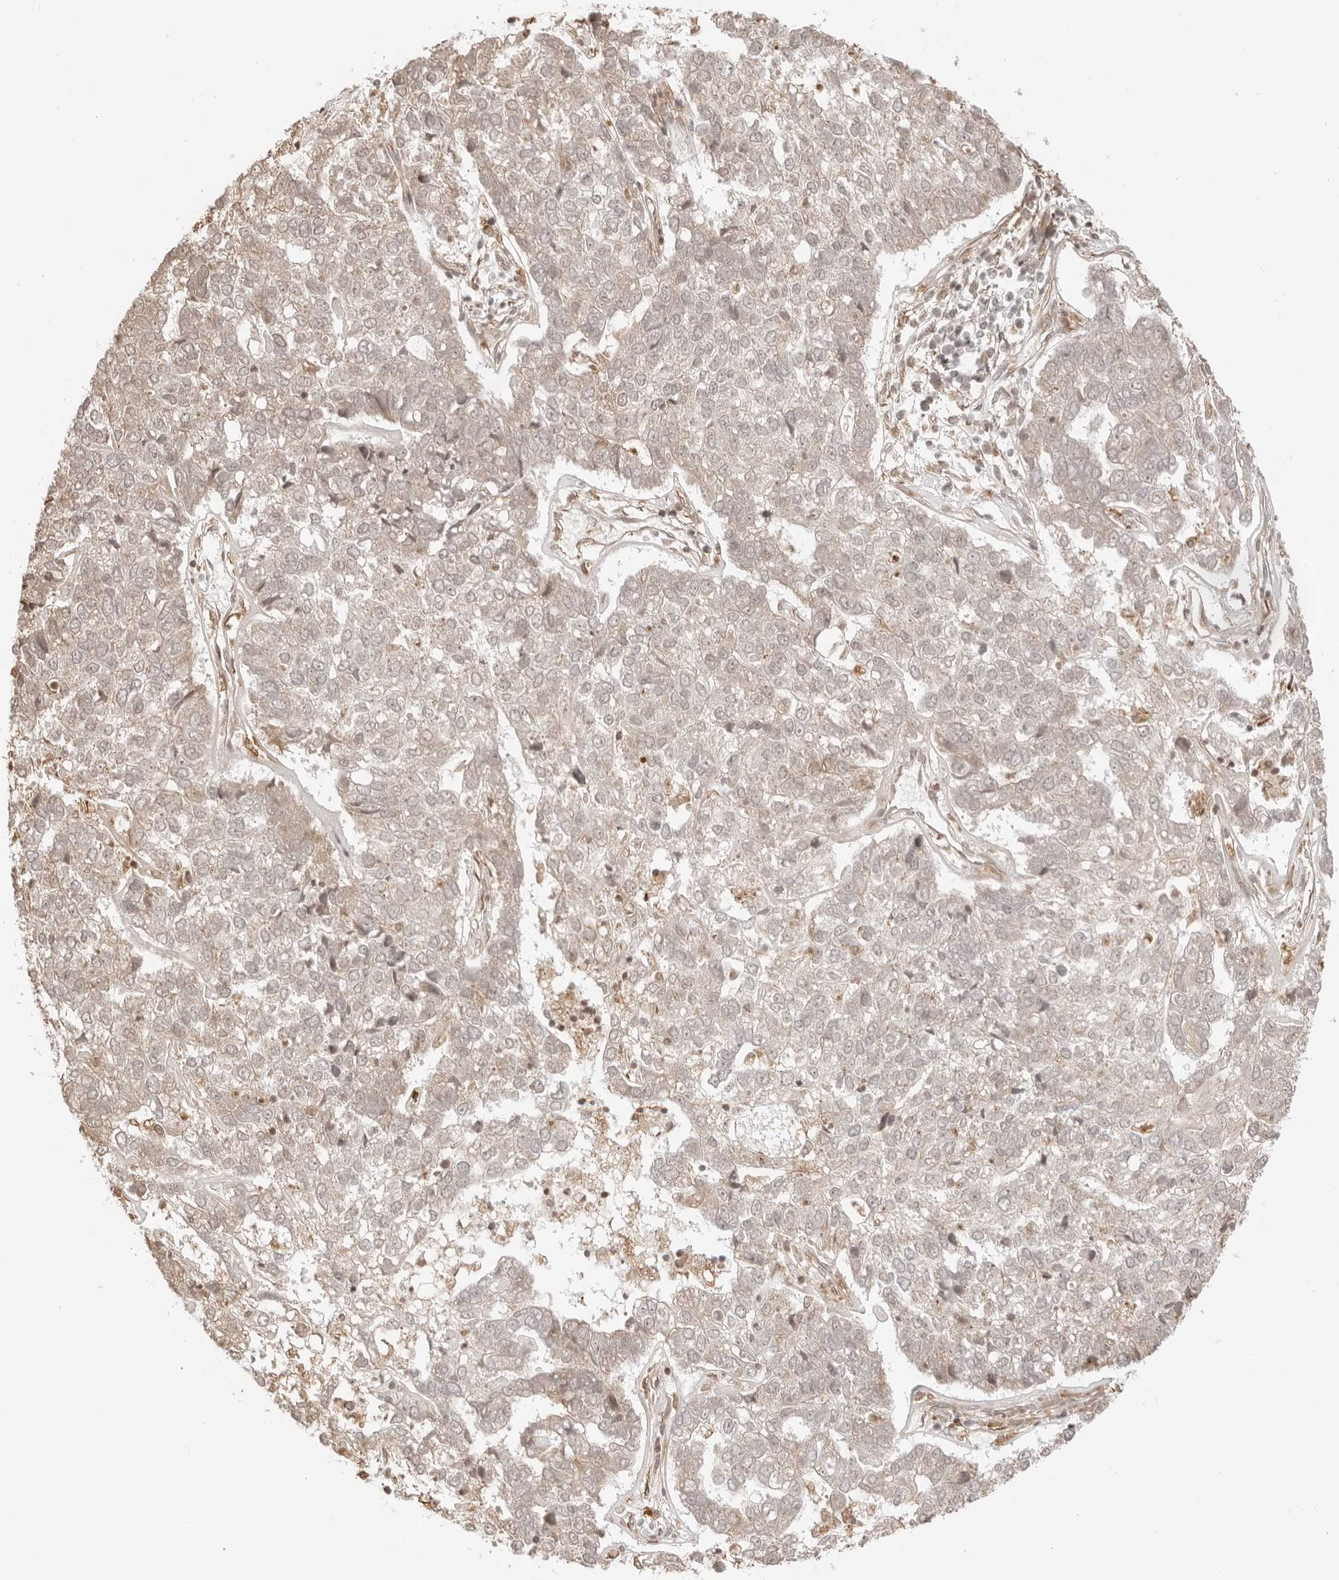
{"staining": {"intensity": "weak", "quantity": "<25%", "location": "cytoplasmic/membranous"}, "tissue": "pancreatic cancer", "cell_type": "Tumor cells", "image_type": "cancer", "snomed": [{"axis": "morphology", "description": "Adenocarcinoma, NOS"}, {"axis": "topography", "description": "Pancreas"}], "caption": "A high-resolution image shows immunohistochemistry (IHC) staining of pancreatic cancer (adenocarcinoma), which shows no significant staining in tumor cells.", "gene": "IKBKE", "patient": {"sex": "female", "age": 61}}